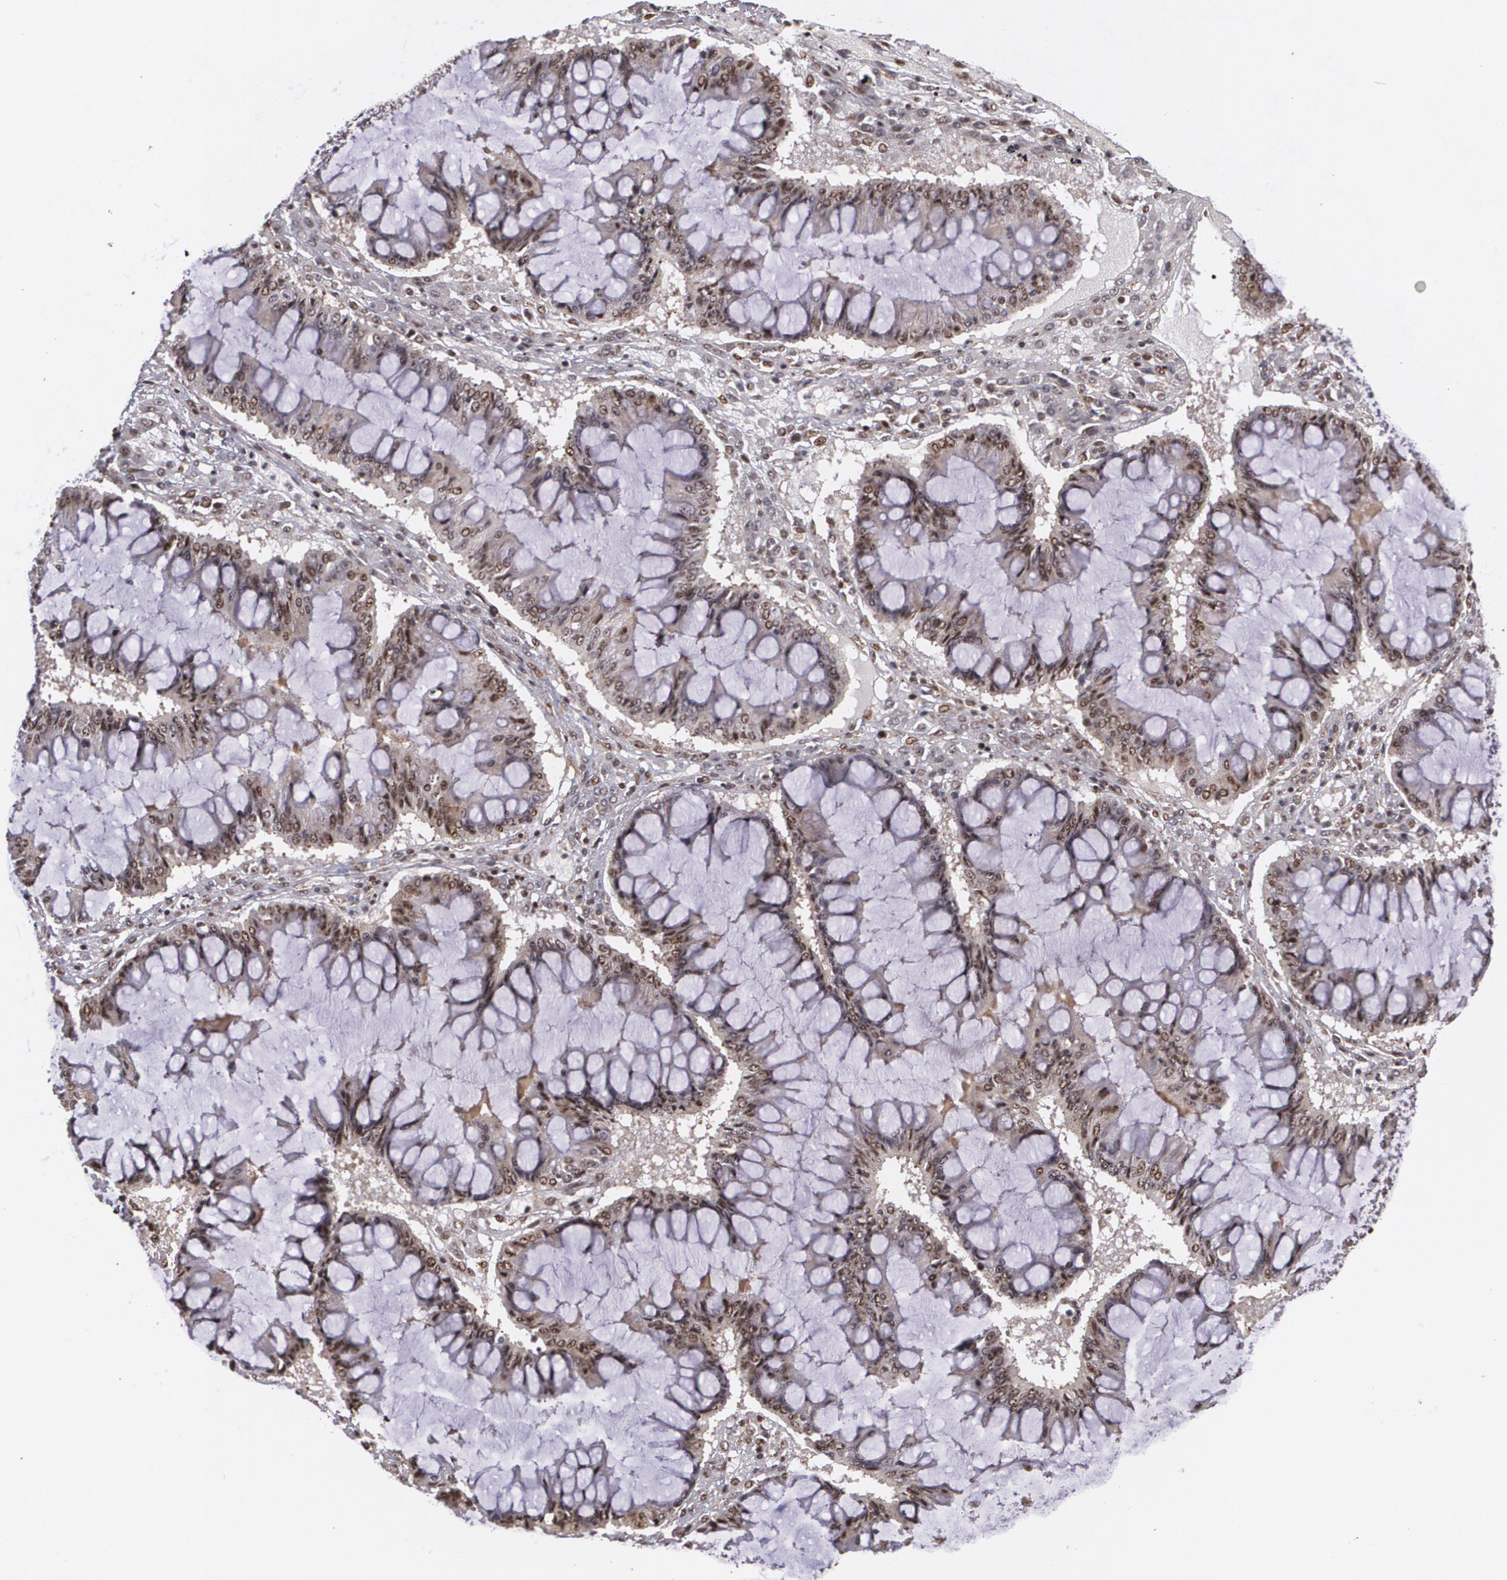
{"staining": {"intensity": "strong", "quantity": ">75%", "location": "cytoplasmic/membranous,nuclear"}, "tissue": "ovarian cancer", "cell_type": "Tumor cells", "image_type": "cancer", "snomed": [{"axis": "morphology", "description": "Cystadenocarcinoma, mucinous, NOS"}, {"axis": "topography", "description": "Ovary"}], "caption": "DAB immunohistochemical staining of ovarian cancer displays strong cytoplasmic/membranous and nuclear protein staining in about >75% of tumor cells. The protein of interest is stained brown, and the nuclei are stained in blue (DAB IHC with brightfield microscopy, high magnification).", "gene": "C6orf15", "patient": {"sex": "female", "age": 73}}